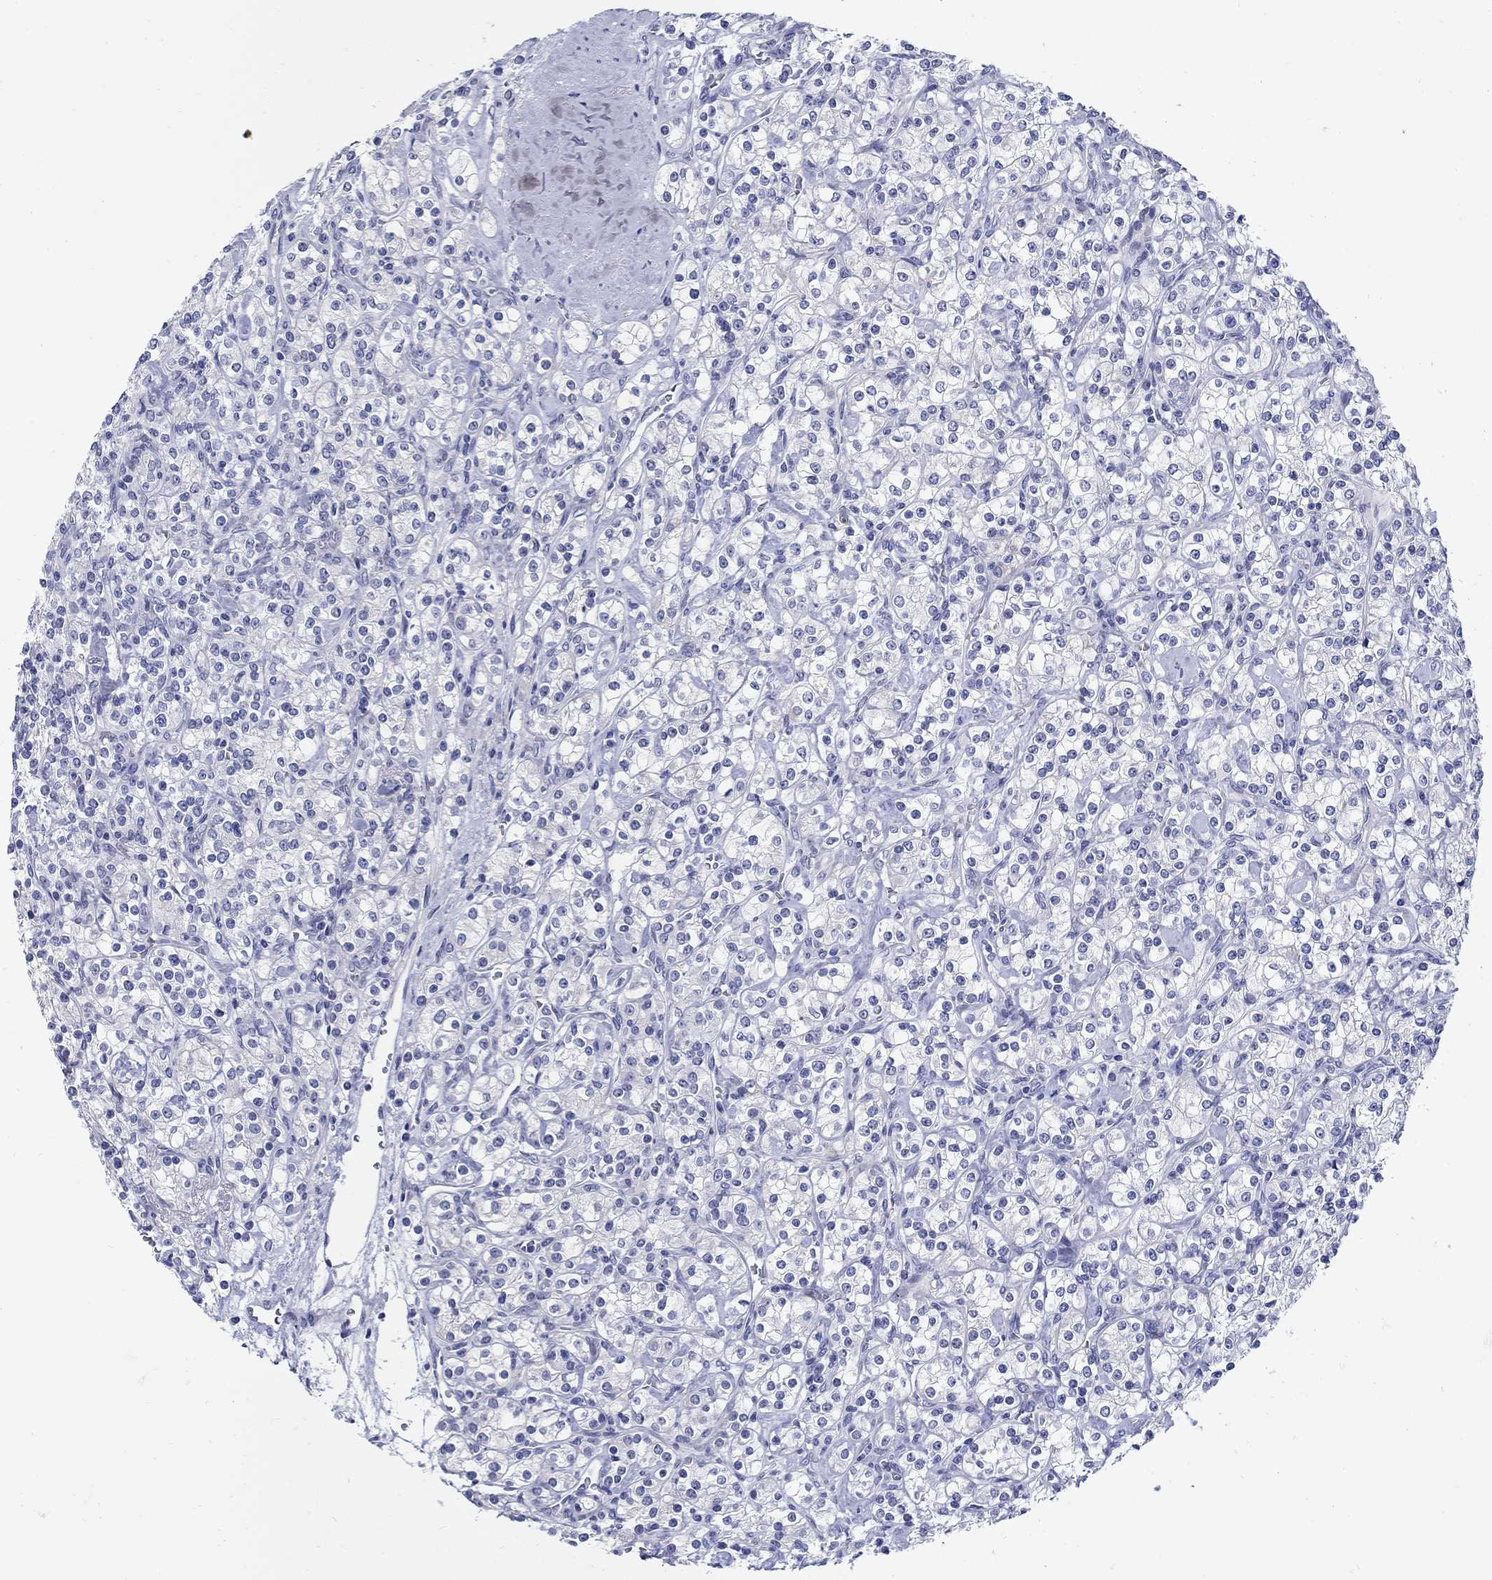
{"staining": {"intensity": "negative", "quantity": "none", "location": "none"}, "tissue": "renal cancer", "cell_type": "Tumor cells", "image_type": "cancer", "snomed": [{"axis": "morphology", "description": "Adenocarcinoma, NOS"}, {"axis": "topography", "description": "Kidney"}], "caption": "Immunohistochemistry (IHC) micrograph of neoplastic tissue: renal cancer stained with DAB (3,3'-diaminobenzidine) exhibits no significant protein expression in tumor cells.", "gene": "CRYGS", "patient": {"sex": "male", "age": 77}}